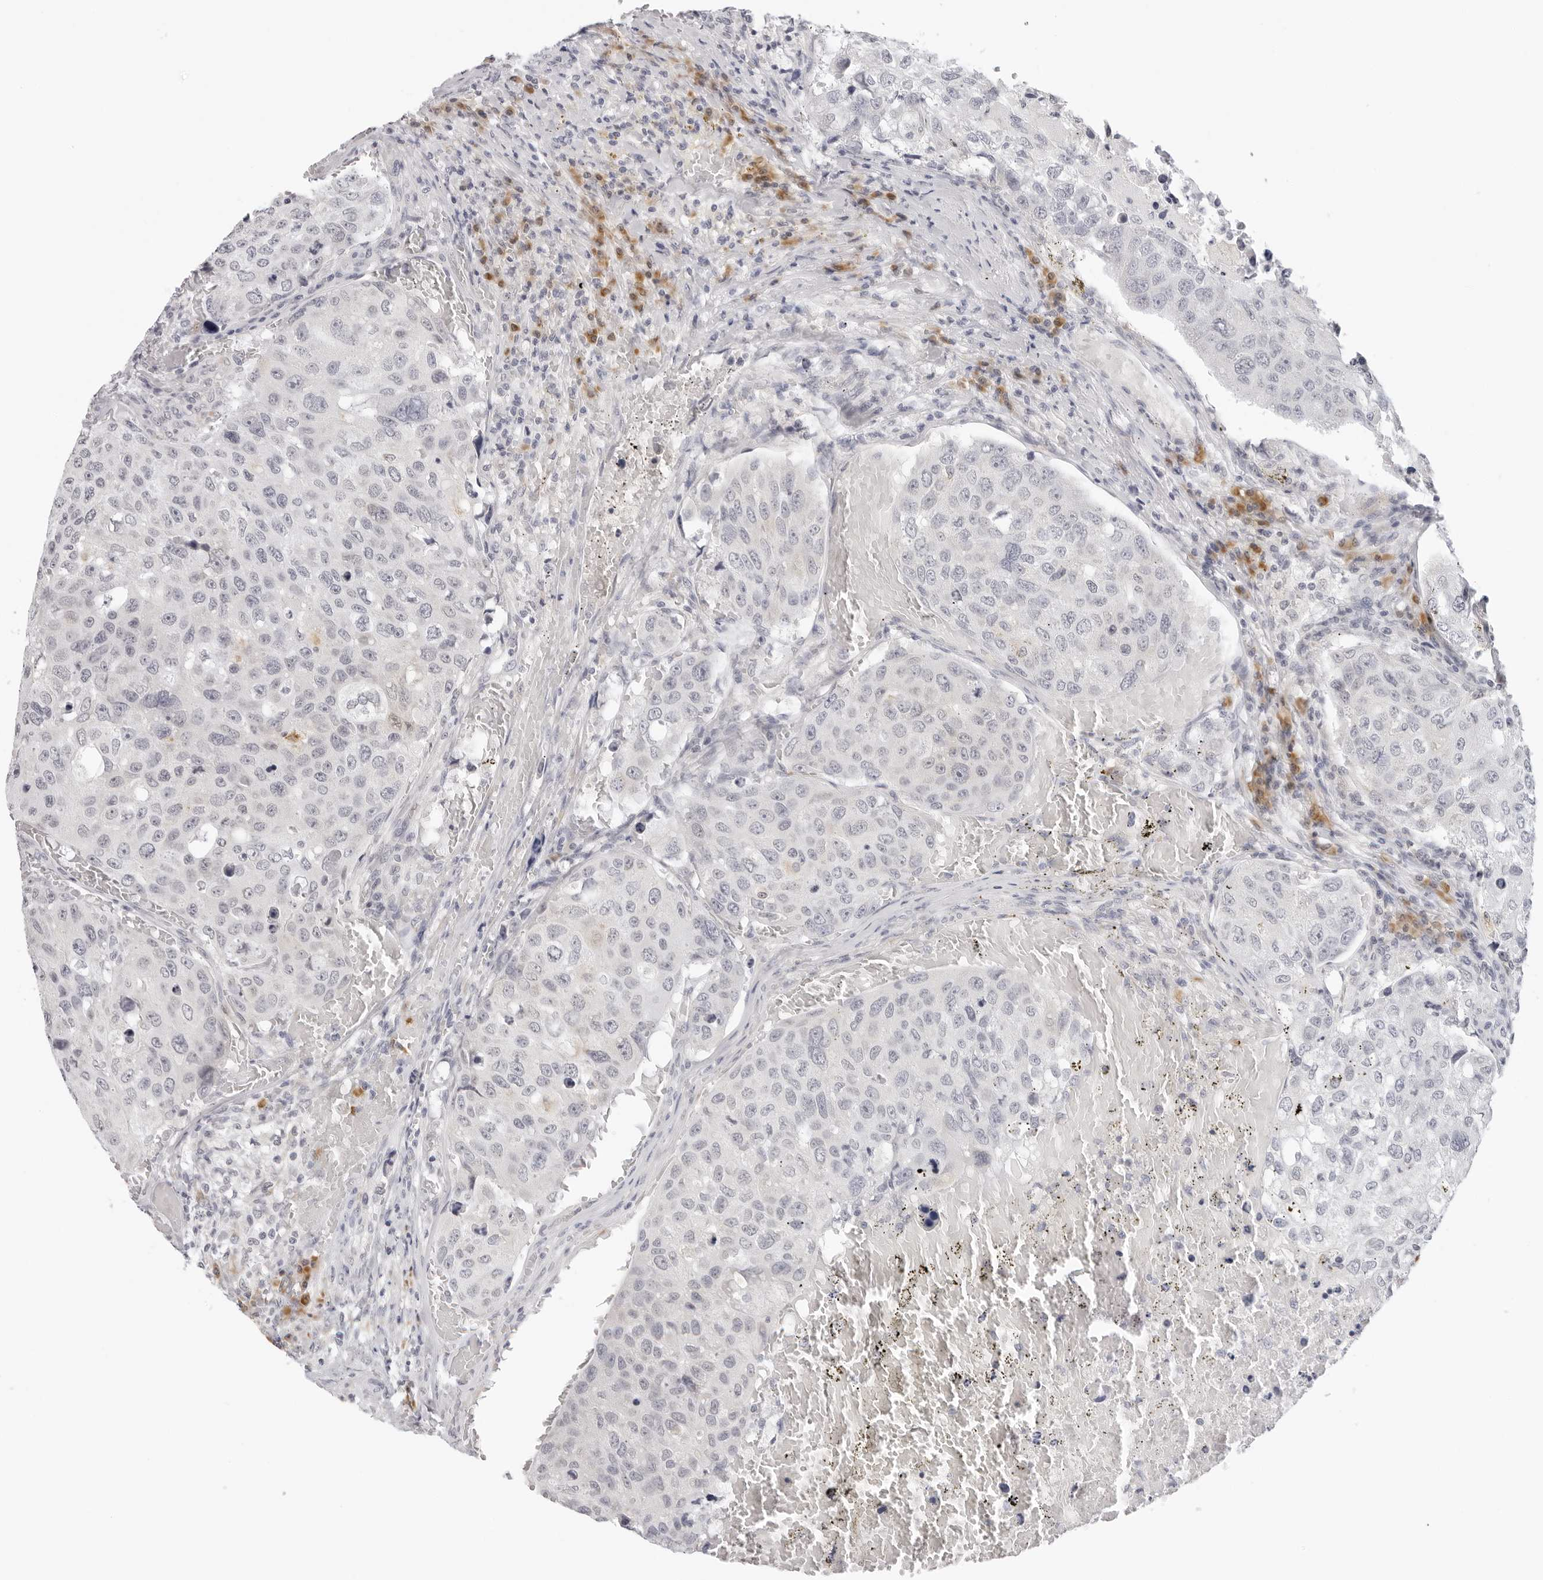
{"staining": {"intensity": "negative", "quantity": "none", "location": "none"}, "tissue": "urothelial cancer", "cell_type": "Tumor cells", "image_type": "cancer", "snomed": [{"axis": "morphology", "description": "Urothelial carcinoma, High grade"}, {"axis": "topography", "description": "Lymph node"}, {"axis": "topography", "description": "Urinary bladder"}], "caption": "High magnification brightfield microscopy of urothelial cancer stained with DAB (brown) and counterstained with hematoxylin (blue): tumor cells show no significant staining. The staining was performed using DAB (3,3'-diaminobenzidine) to visualize the protein expression in brown, while the nuclei were stained in blue with hematoxylin (Magnification: 20x).", "gene": "EDN2", "patient": {"sex": "male", "age": 51}}